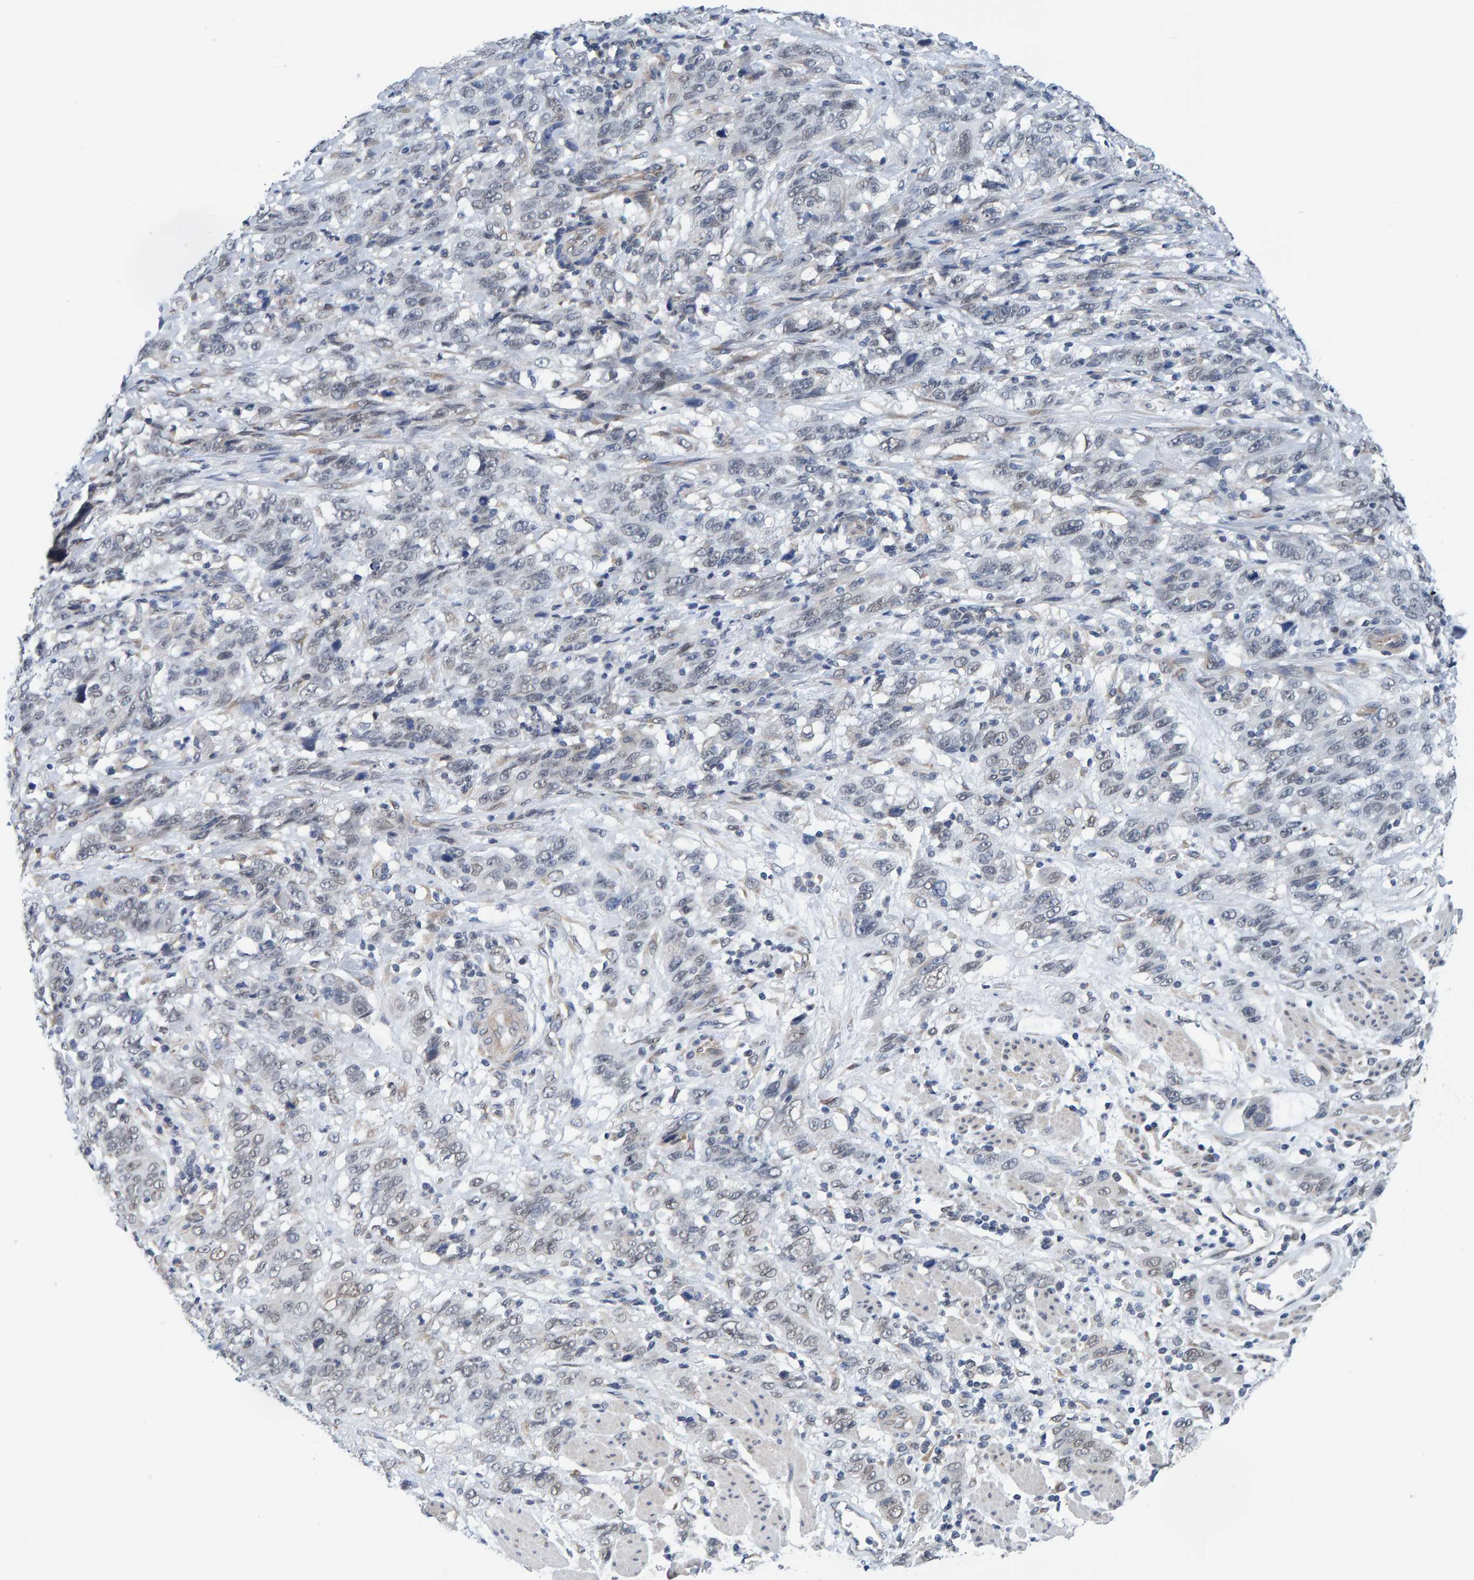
{"staining": {"intensity": "negative", "quantity": "none", "location": "none"}, "tissue": "stomach cancer", "cell_type": "Tumor cells", "image_type": "cancer", "snomed": [{"axis": "morphology", "description": "Adenocarcinoma, NOS"}, {"axis": "topography", "description": "Stomach"}], "caption": "High magnification brightfield microscopy of stomach cancer (adenocarcinoma) stained with DAB (brown) and counterstained with hematoxylin (blue): tumor cells show no significant staining.", "gene": "SCRN2", "patient": {"sex": "male", "age": 48}}